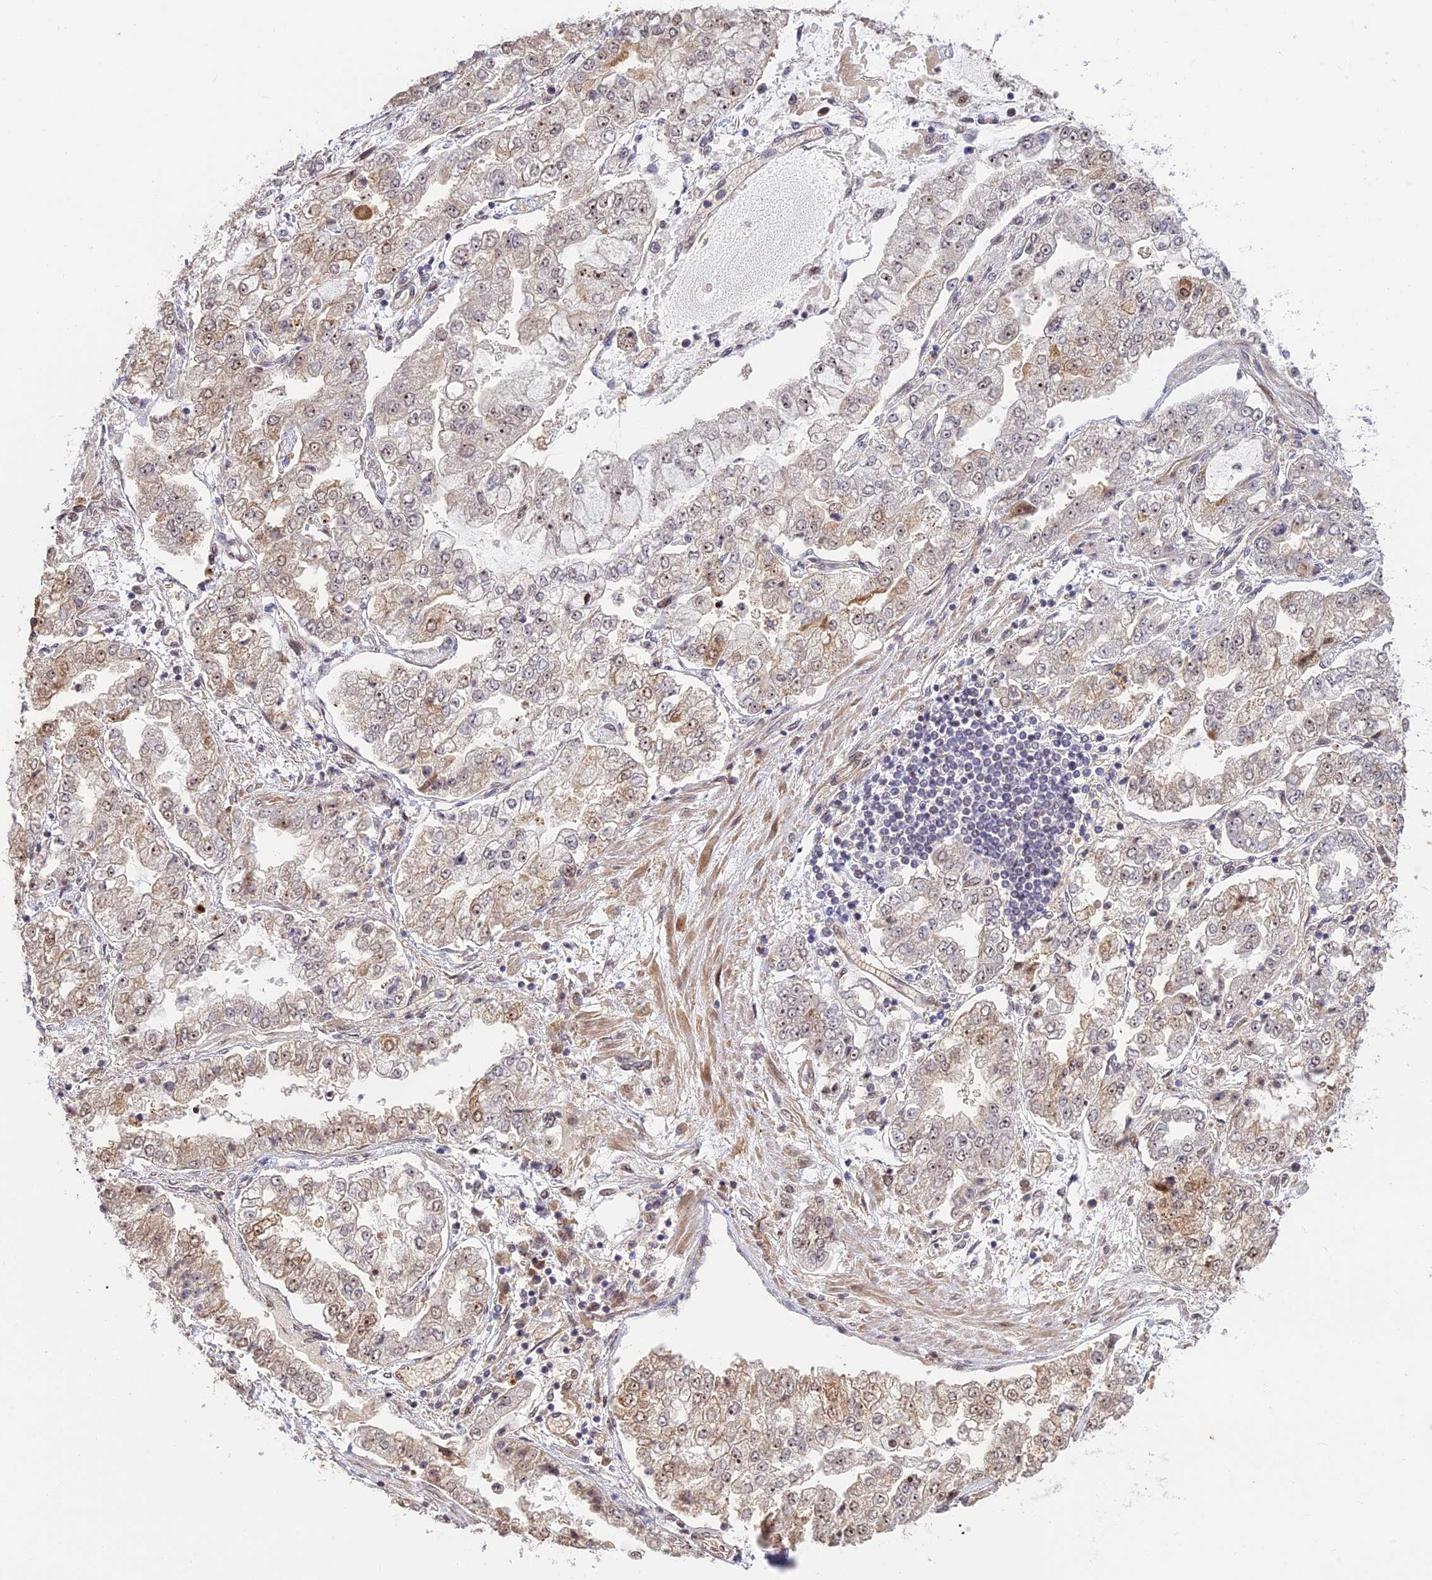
{"staining": {"intensity": "weak", "quantity": "<25%", "location": "cytoplasmic/membranous,nuclear"}, "tissue": "stomach cancer", "cell_type": "Tumor cells", "image_type": "cancer", "snomed": [{"axis": "morphology", "description": "Adenocarcinoma, NOS"}, {"axis": "topography", "description": "Stomach"}], "caption": "Tumor cells are negative for protein expression in human stomach cancer (adenocarcinoma).", "gene": "UFSP2", "patient": {"sex": "male", "age": 76}}